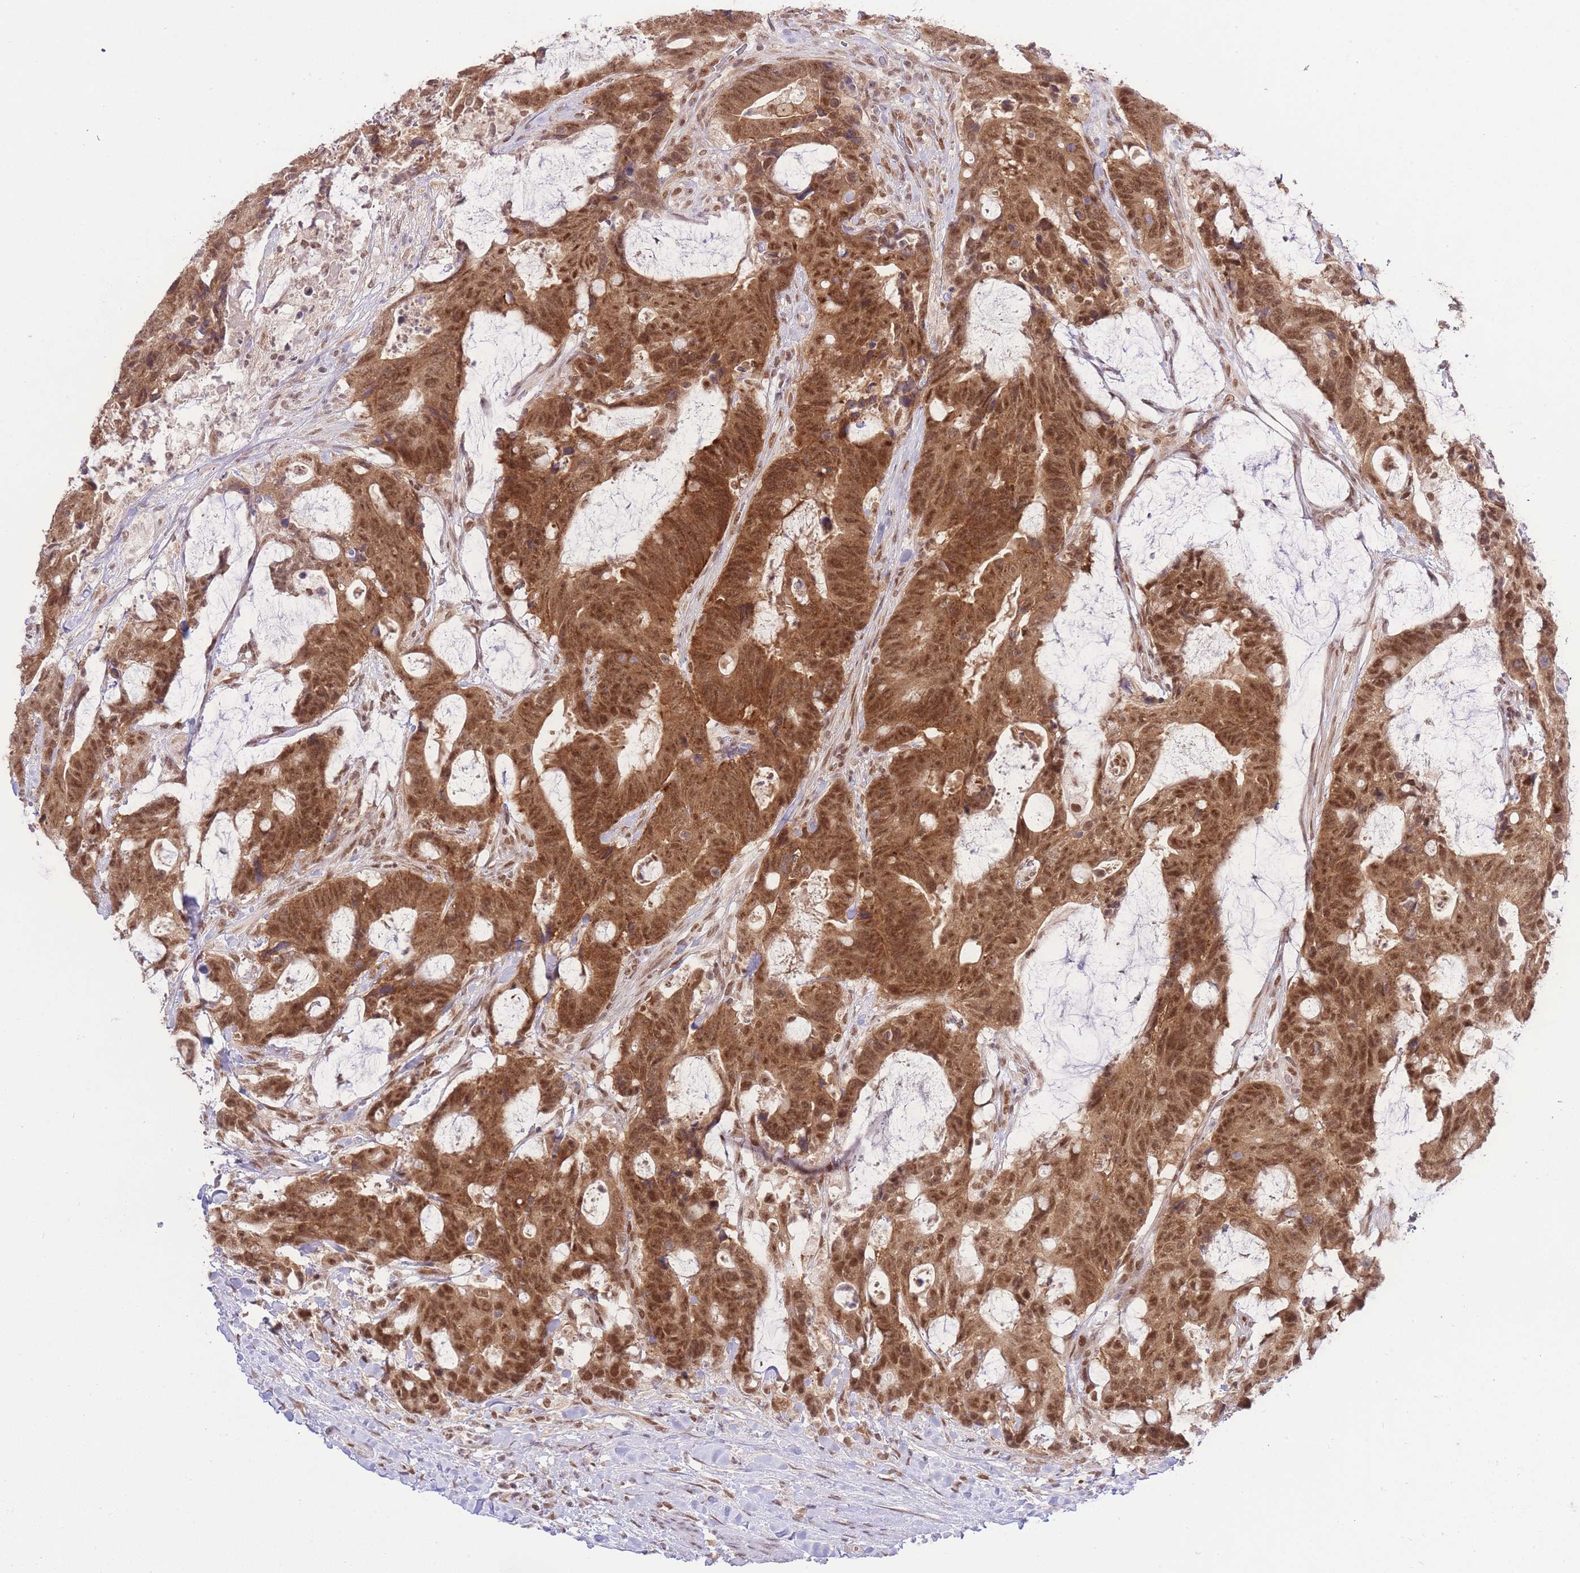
{"staining": {"intensity": "moderate", "quantity": ">75%", "location": "cytoplasmic/membranous,nuclear"}, "tissue": "colorectal cancer", "cell_type": "Tumor cells", "image_type": "cancer", "snomed": [{"axis": "morphology", "description": "Adenocarcinoma, NOS"}, {"axis": "topography", "description": "Colon"}], "caption": "Immunohistochemical staining of human colorectal cancer shows medium levels of moderate cytoplasmic/membranous and nuclear protein expression in approximately >75% of tumor cells.", "gene": "TMED3", "patient": {"sex": "female", "age": 82}}